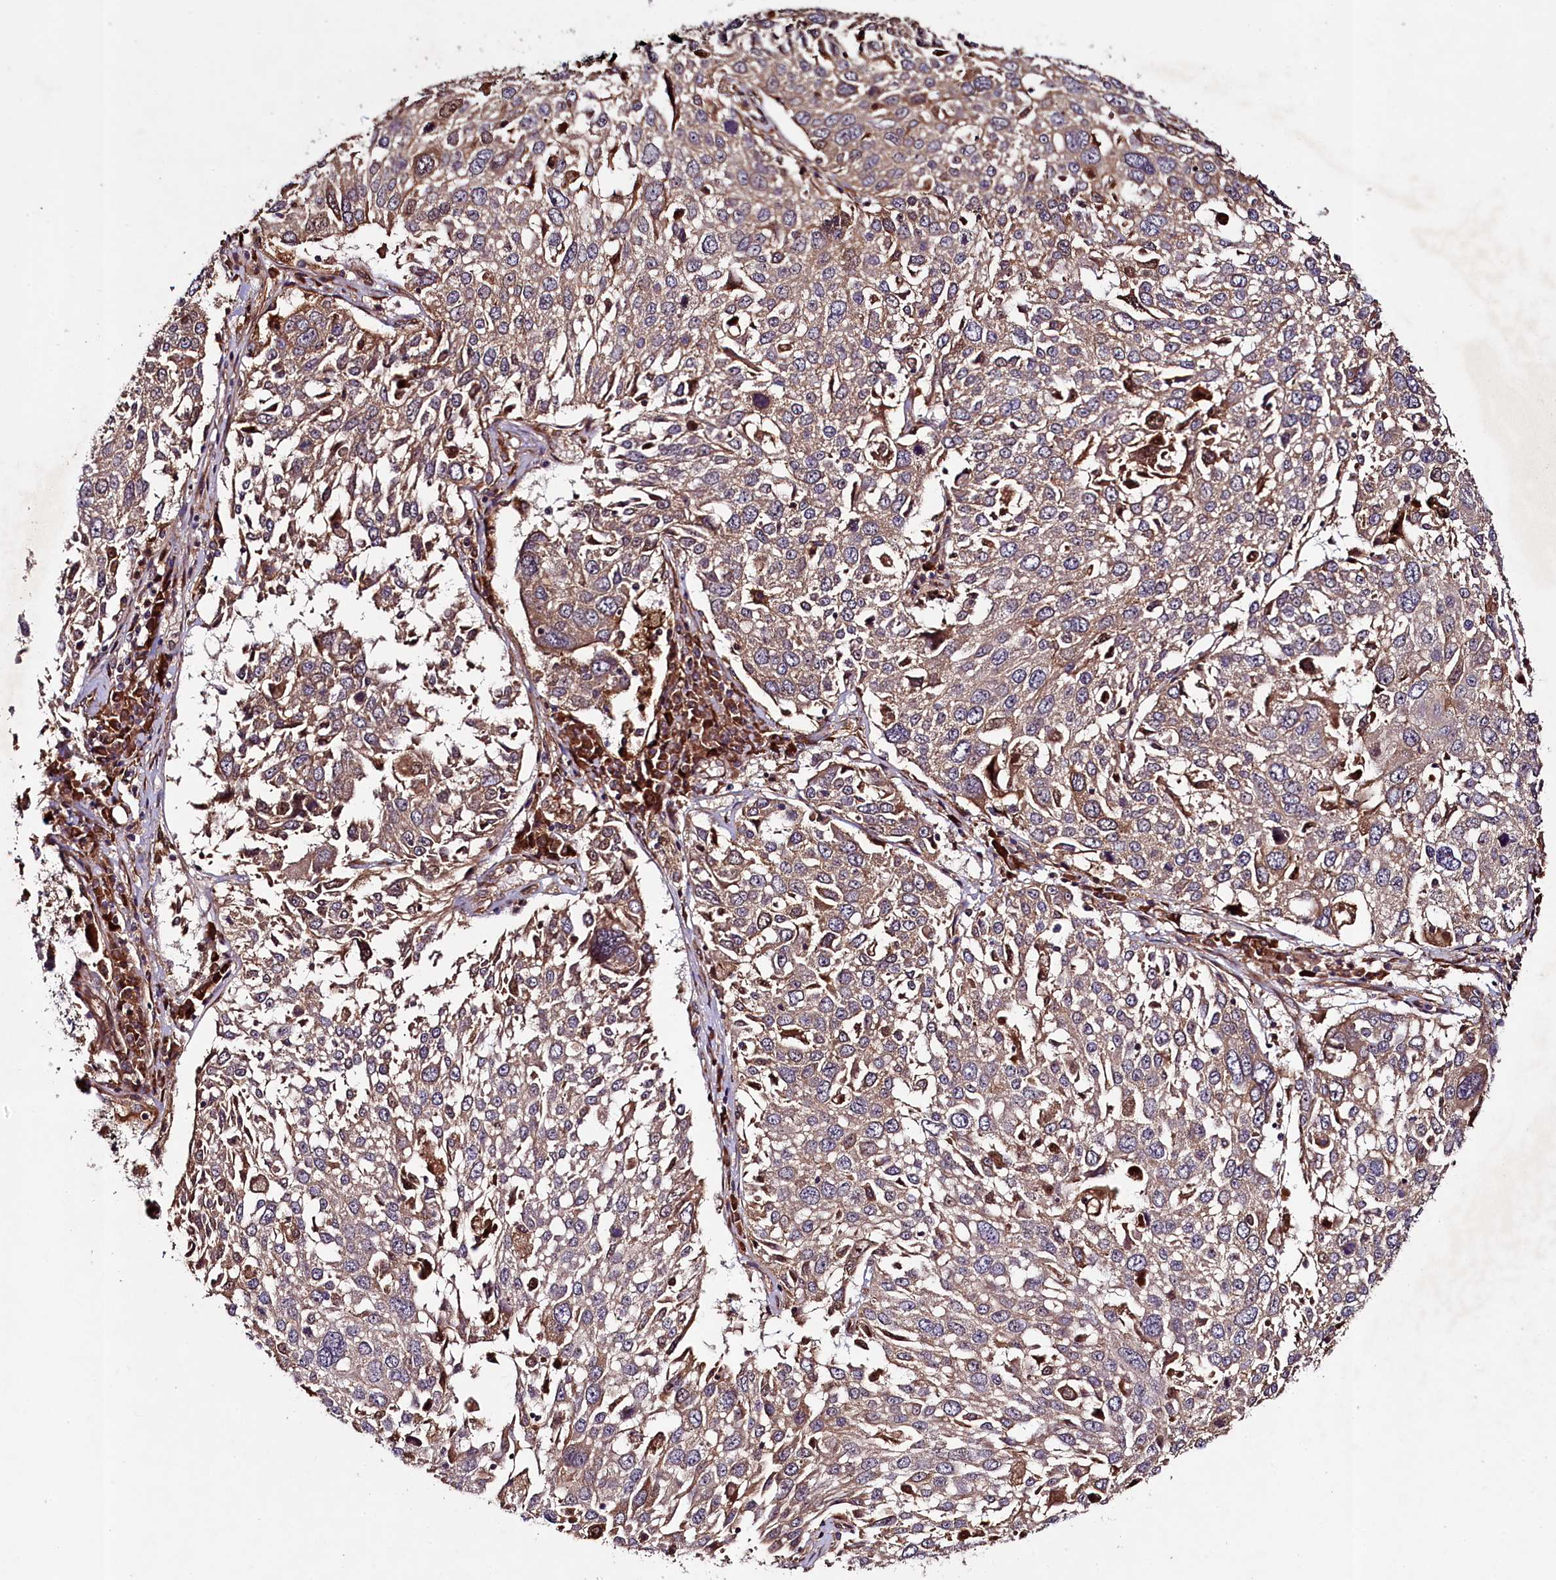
{"staining": {"intensity": "weak", "quantity": ">75%", "location": "cytoplasmic/membranous"}, "tissue": "lung cancer", "cell_type": "Tumor cells", "image_type": "cancer", "snomed": [{"axis": "morphology", "description": "Squamous cell carcinoma, NOS"}, {"axis": "topography", "description": "Lung"}], "caption": "The histopathology image displays immunohistochemical staining of squamous cell carcinoma (lung). There is weak cytoplasmic/membranous positivity is seen in approximately >75% of tumor cells.", "gene": "CCDC102A", "patient": {"sex": "male", "age": 65}}